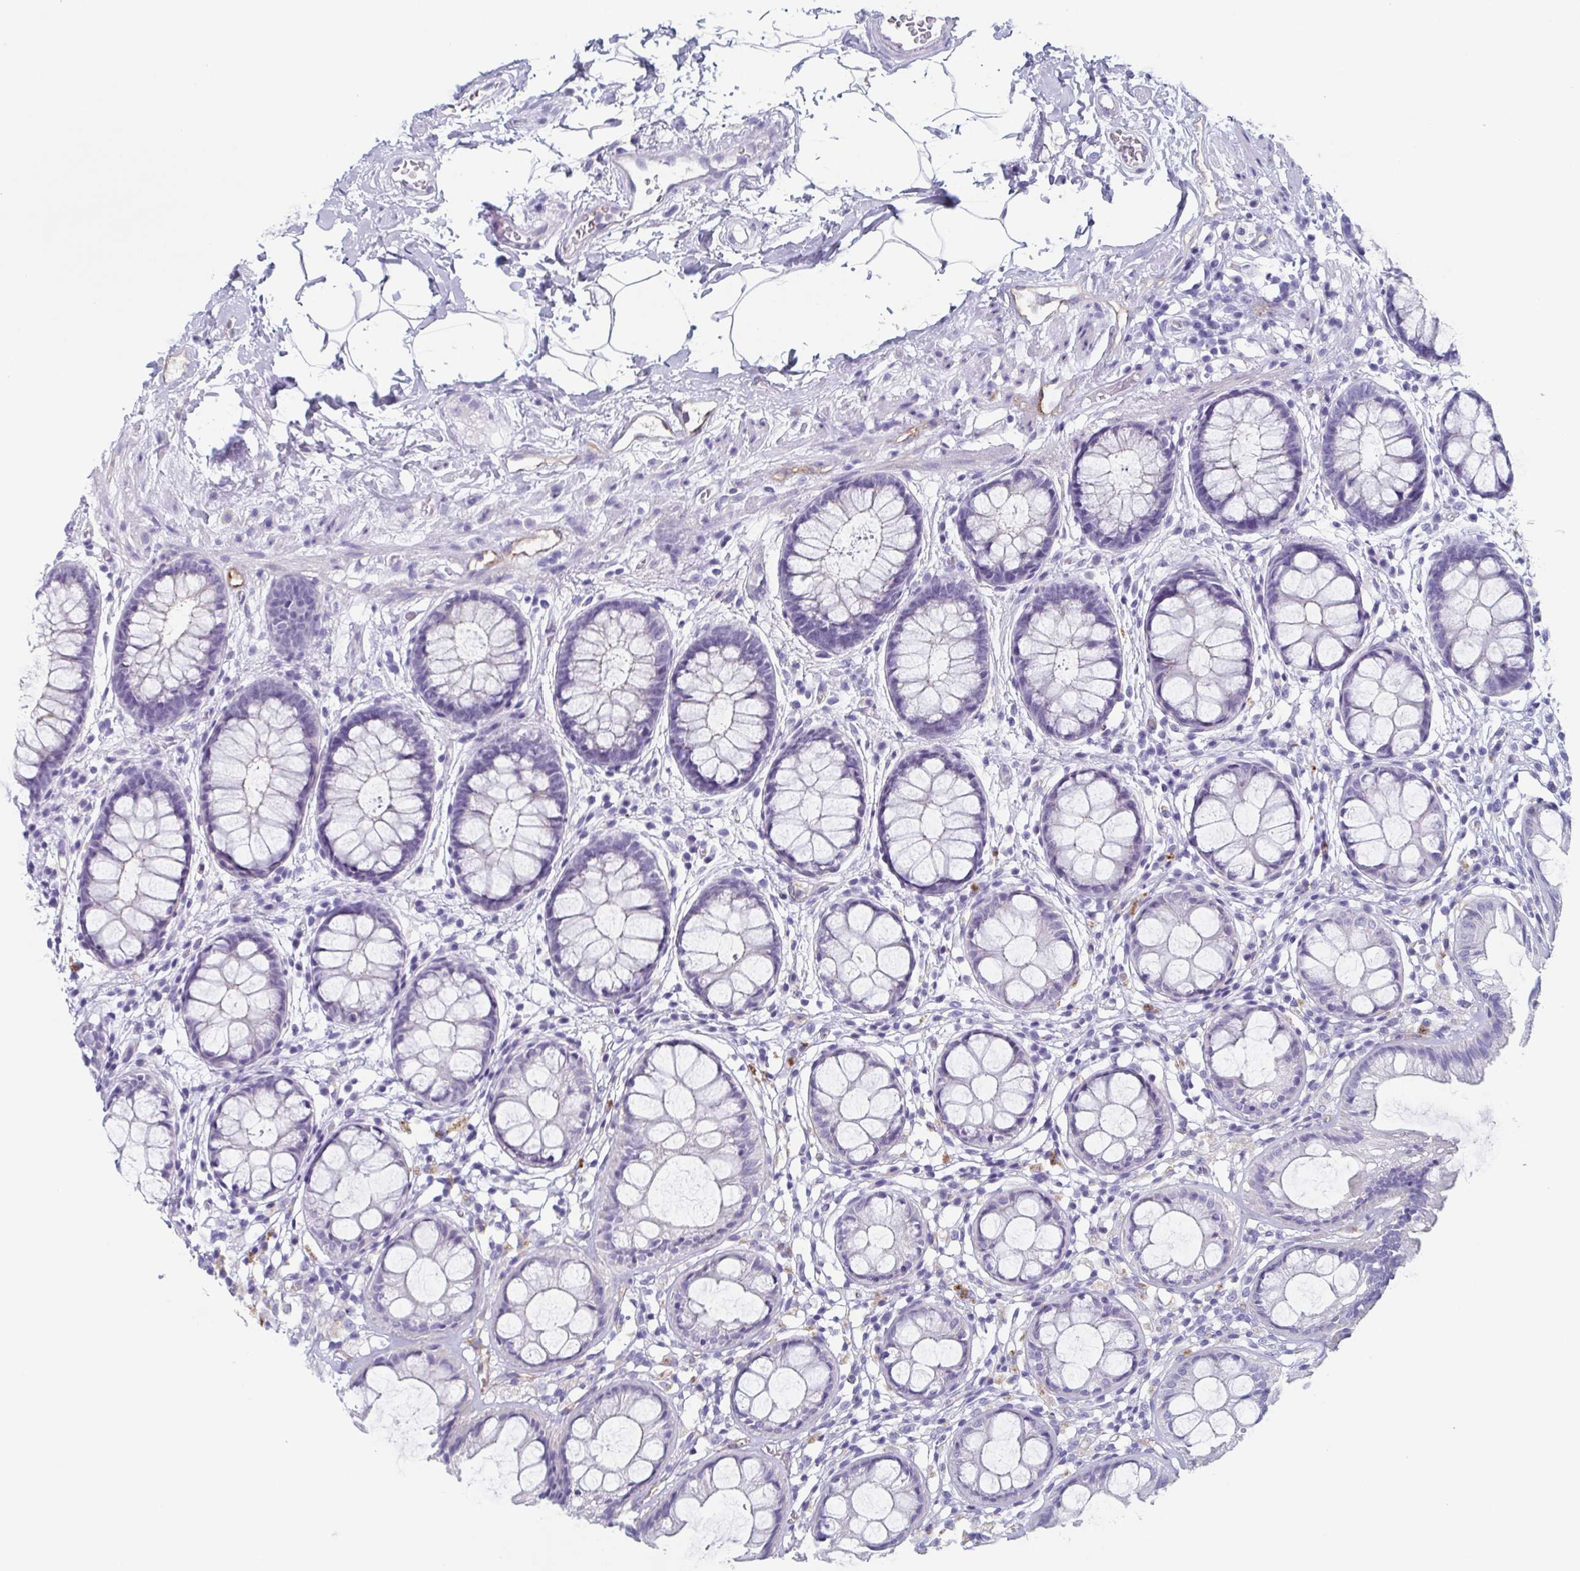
{"staining": {"intensity": "negative", "quantity": "none", "location": "none"}, "tissue": "rectum", "cell_type": "Glandular cells", "image_type": "normal", "snomed": [{"axis": "morphology", "description": "Normal tissue, NOS"}, {"axis": "topography", "description": "Rectum"}], "caption": "High magnification brightfield microscopy of benign rectum stained with DAB (3,3'-diaminobenzidine) (brown) and counterstained with hematoxylin (blue): glandular cells show no significant staining.", "gene": "LYRM2", "patient": {"sex": "female", "age": 62}}